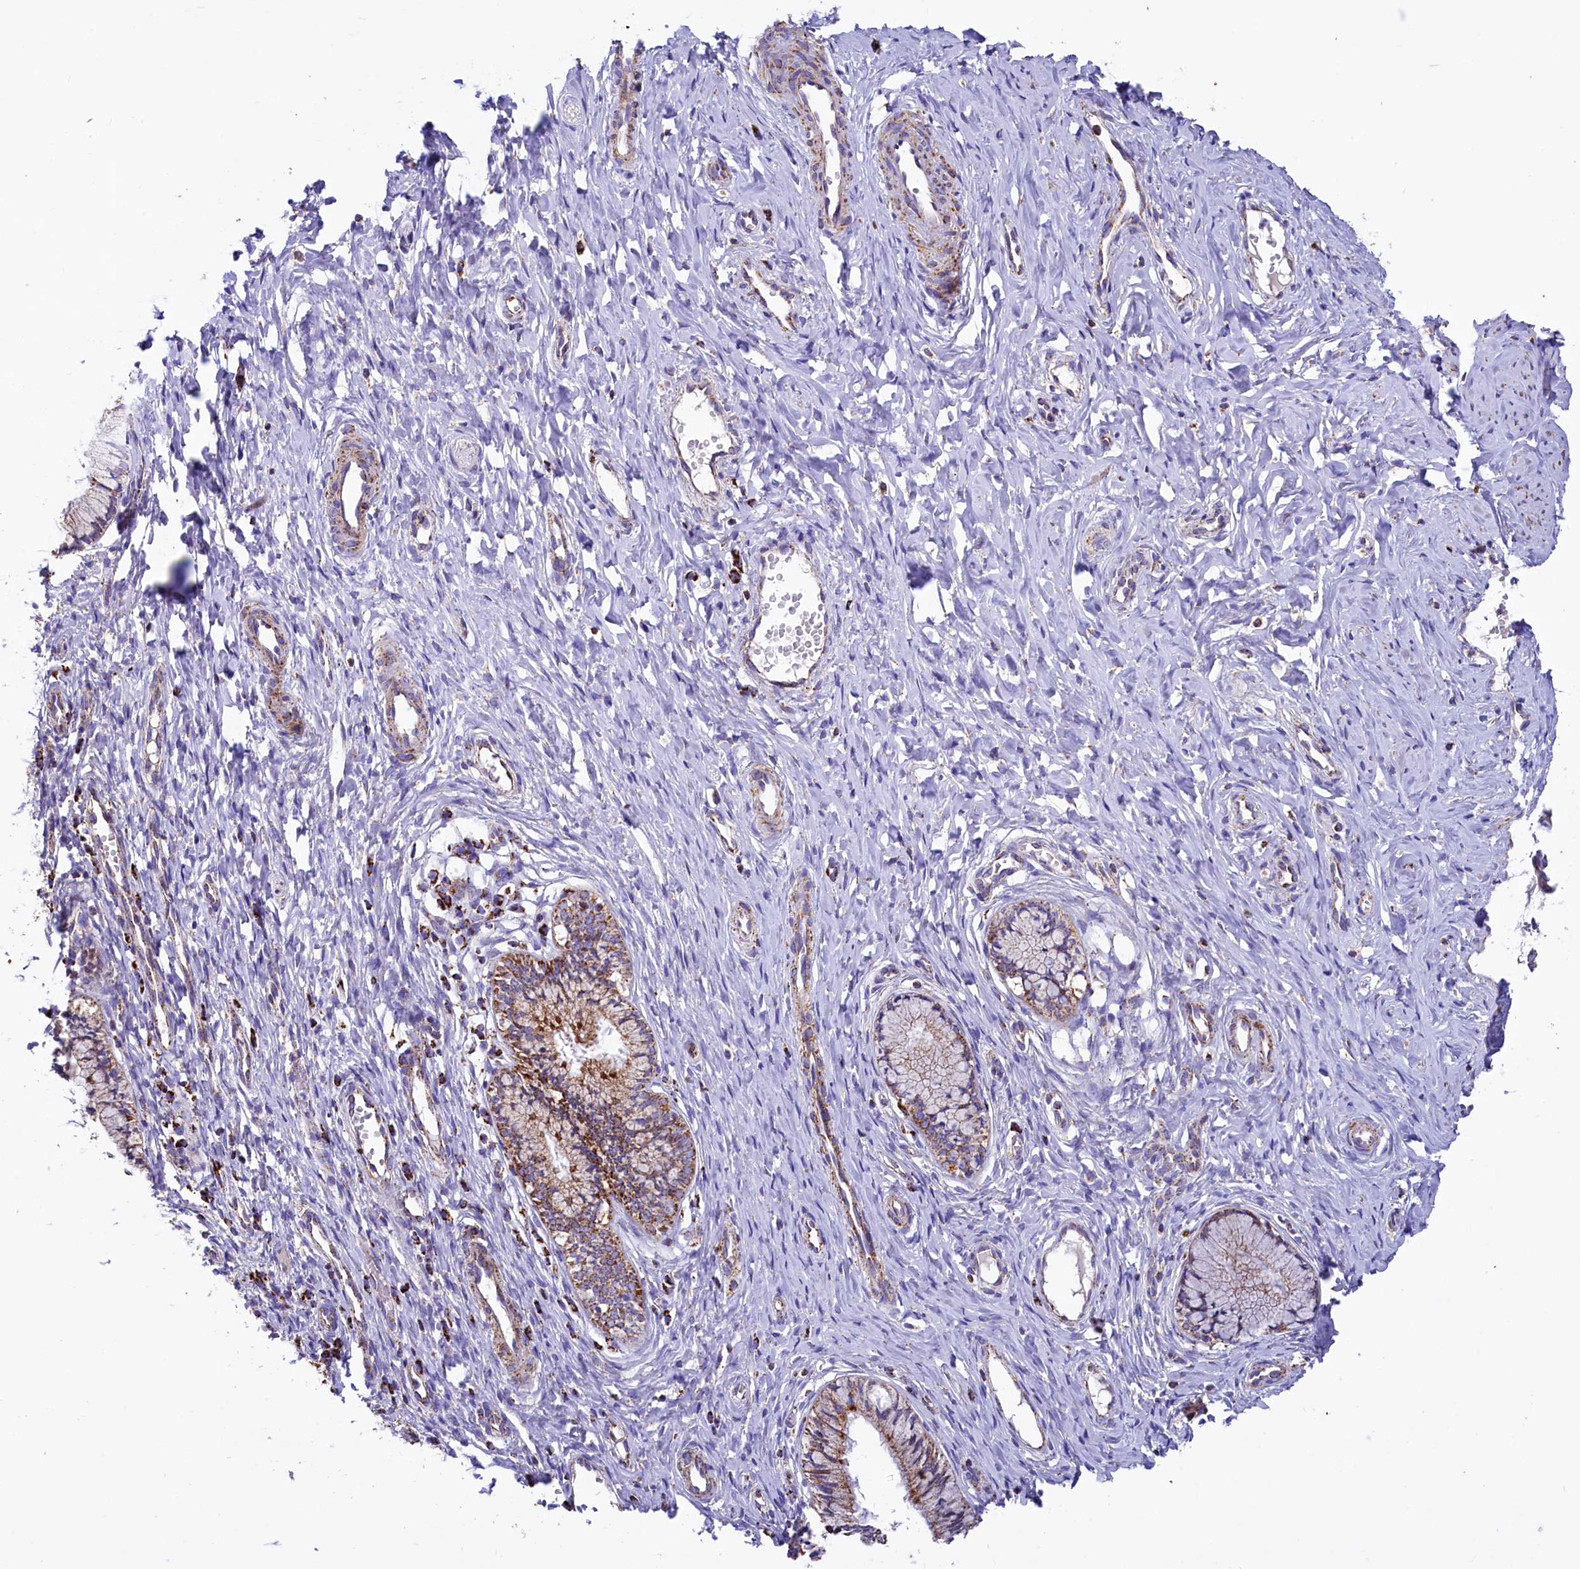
{"staining": {"intensity": "moderate", "quantity": ">75%", "location": "cytoplasmic/membranous"}, "tissue": "cervix", "cell_type": "Glandular cells", "image_type": "normal", "snomed": [{"axis": "morphology", "description": "Normal tissue, NOS"}, {"axis": "topography", "description": "Cervix"}], "caption": "The histopathology image displays staining of normal cervix, revealing moderate cytoplasmic/membranous protein staining (brown color) within glandular cells. (DAB (3,3'-diaminobenzidine) IHC with brightfield microscopy, high magnification).", "gene": "IDH3A", "patient": {"sex": "female", "age": 27}}